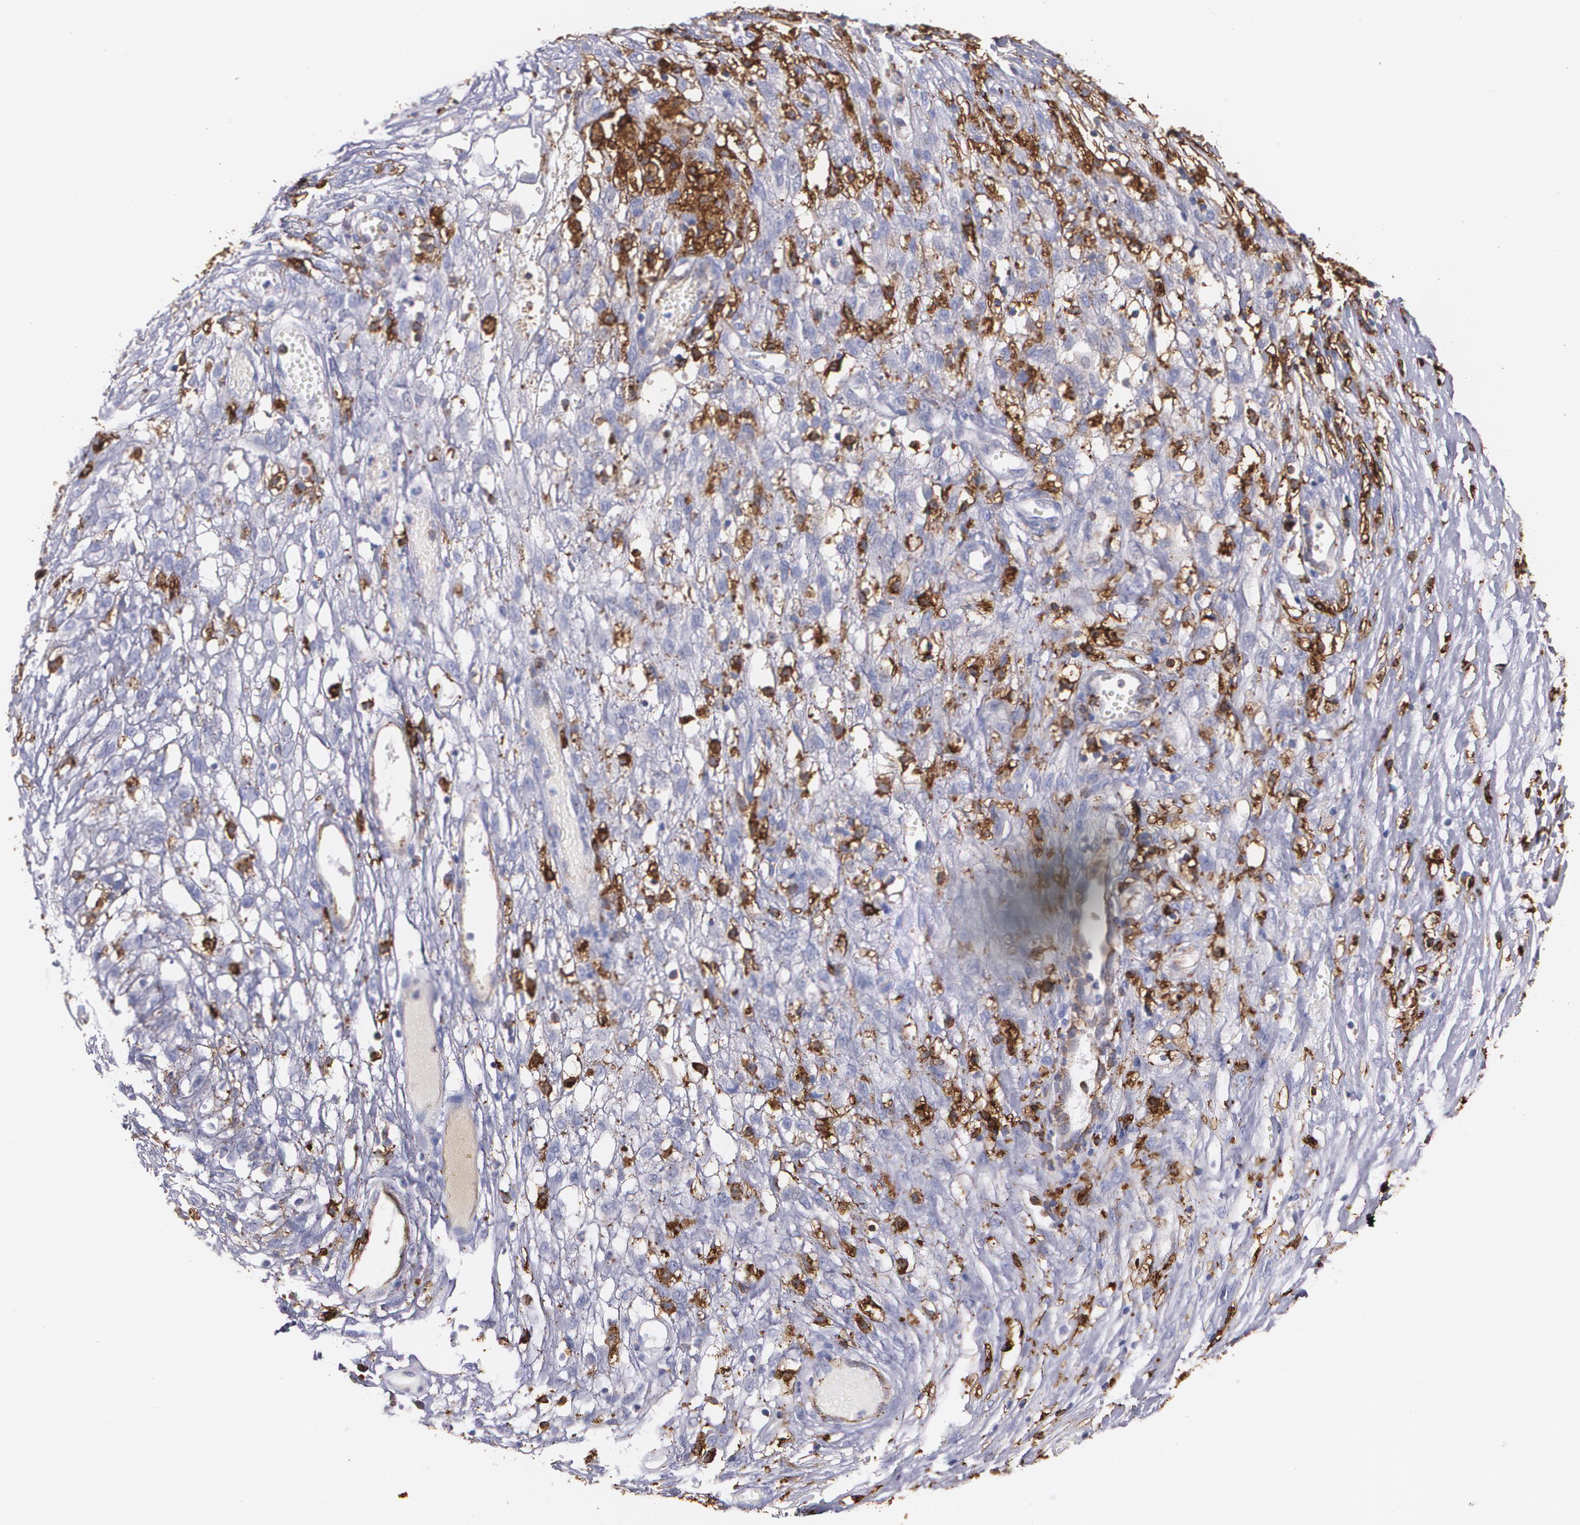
{"staining": {"intensity": "weak", "quantity": ">75%", "location": "cytoplasmic/membranous"}, "tissue": "ovarian cancer", "cell_type": "Tumor cells", "image_type": "cancer", "snomed": [{"axis": "morphology", "description": "Carcinoma, endometroid"}, {"axis": "topography", "description": "Ovary"}], "caption": "A high-resolution photomicrograph shows IHC staining of ovarian endometroid carcinoma, which demonstrates weak cytoplasmic/membranous staining in about >75% of tumor cells.", "gene": "HLA-DRA", "patient": {"sex": "female", "age": 42}}